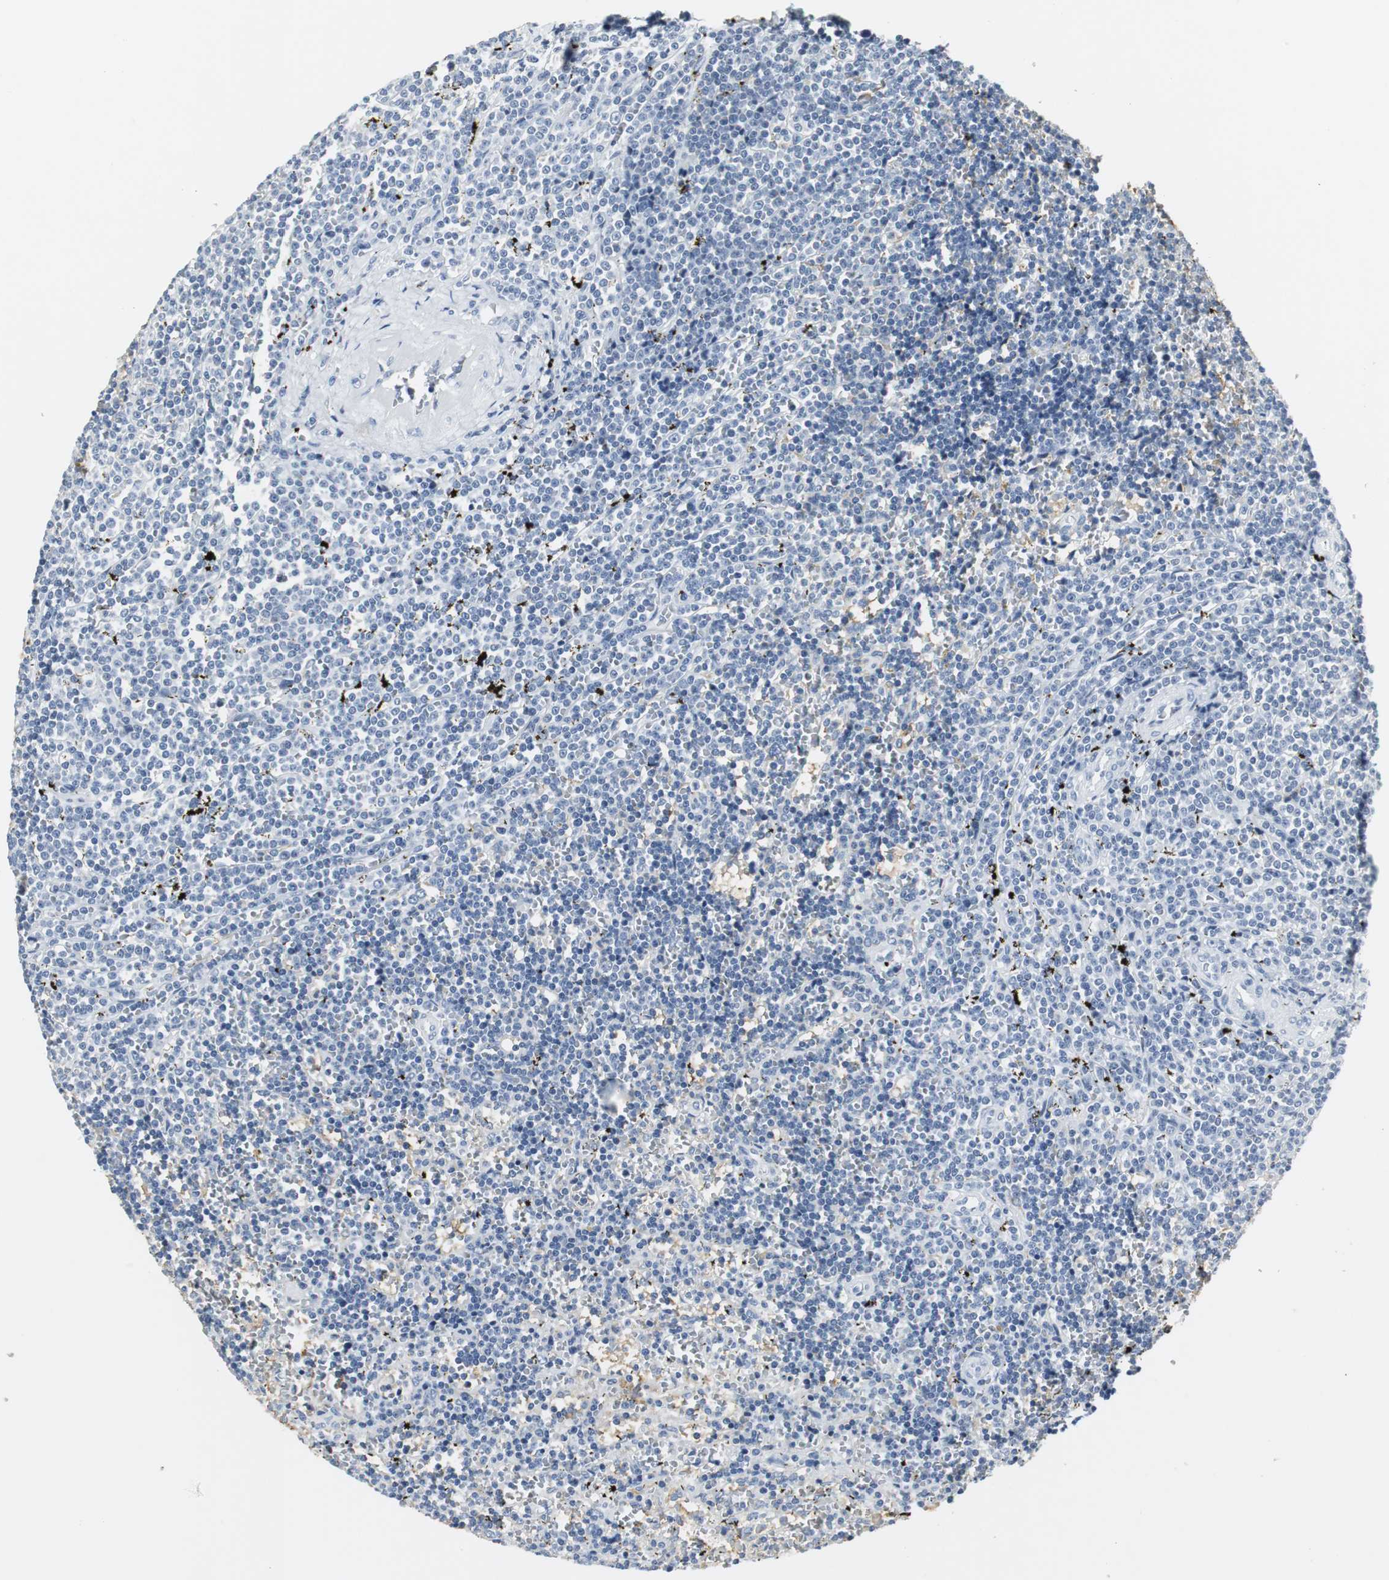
{"staining": {"intensity": "negative", "quantity": "none", "location": "none"}, "tissue": "lymphoma", "cell_type": "Tumor cells", "image_type": "cancer", "snomed": [{"axis": "morphology", "description": "Malignant lymphoma, non-Hodgkin's type, Low grade"}, {"axis": "topography", "description": "Spleen"}], "caption": "Immunohistochemistry (IHC) micrograph of neoplastic tissue: human low-grade malignant lymphoma, non-Hodgkin's type stained with DAB (3,3'-diaminobenzidine) displays no significant protein positivity in tumor cells. Nuclei are stained in blue.", "gene": "SLC2A5", "patient": {"sex": "male", "age": 60}}